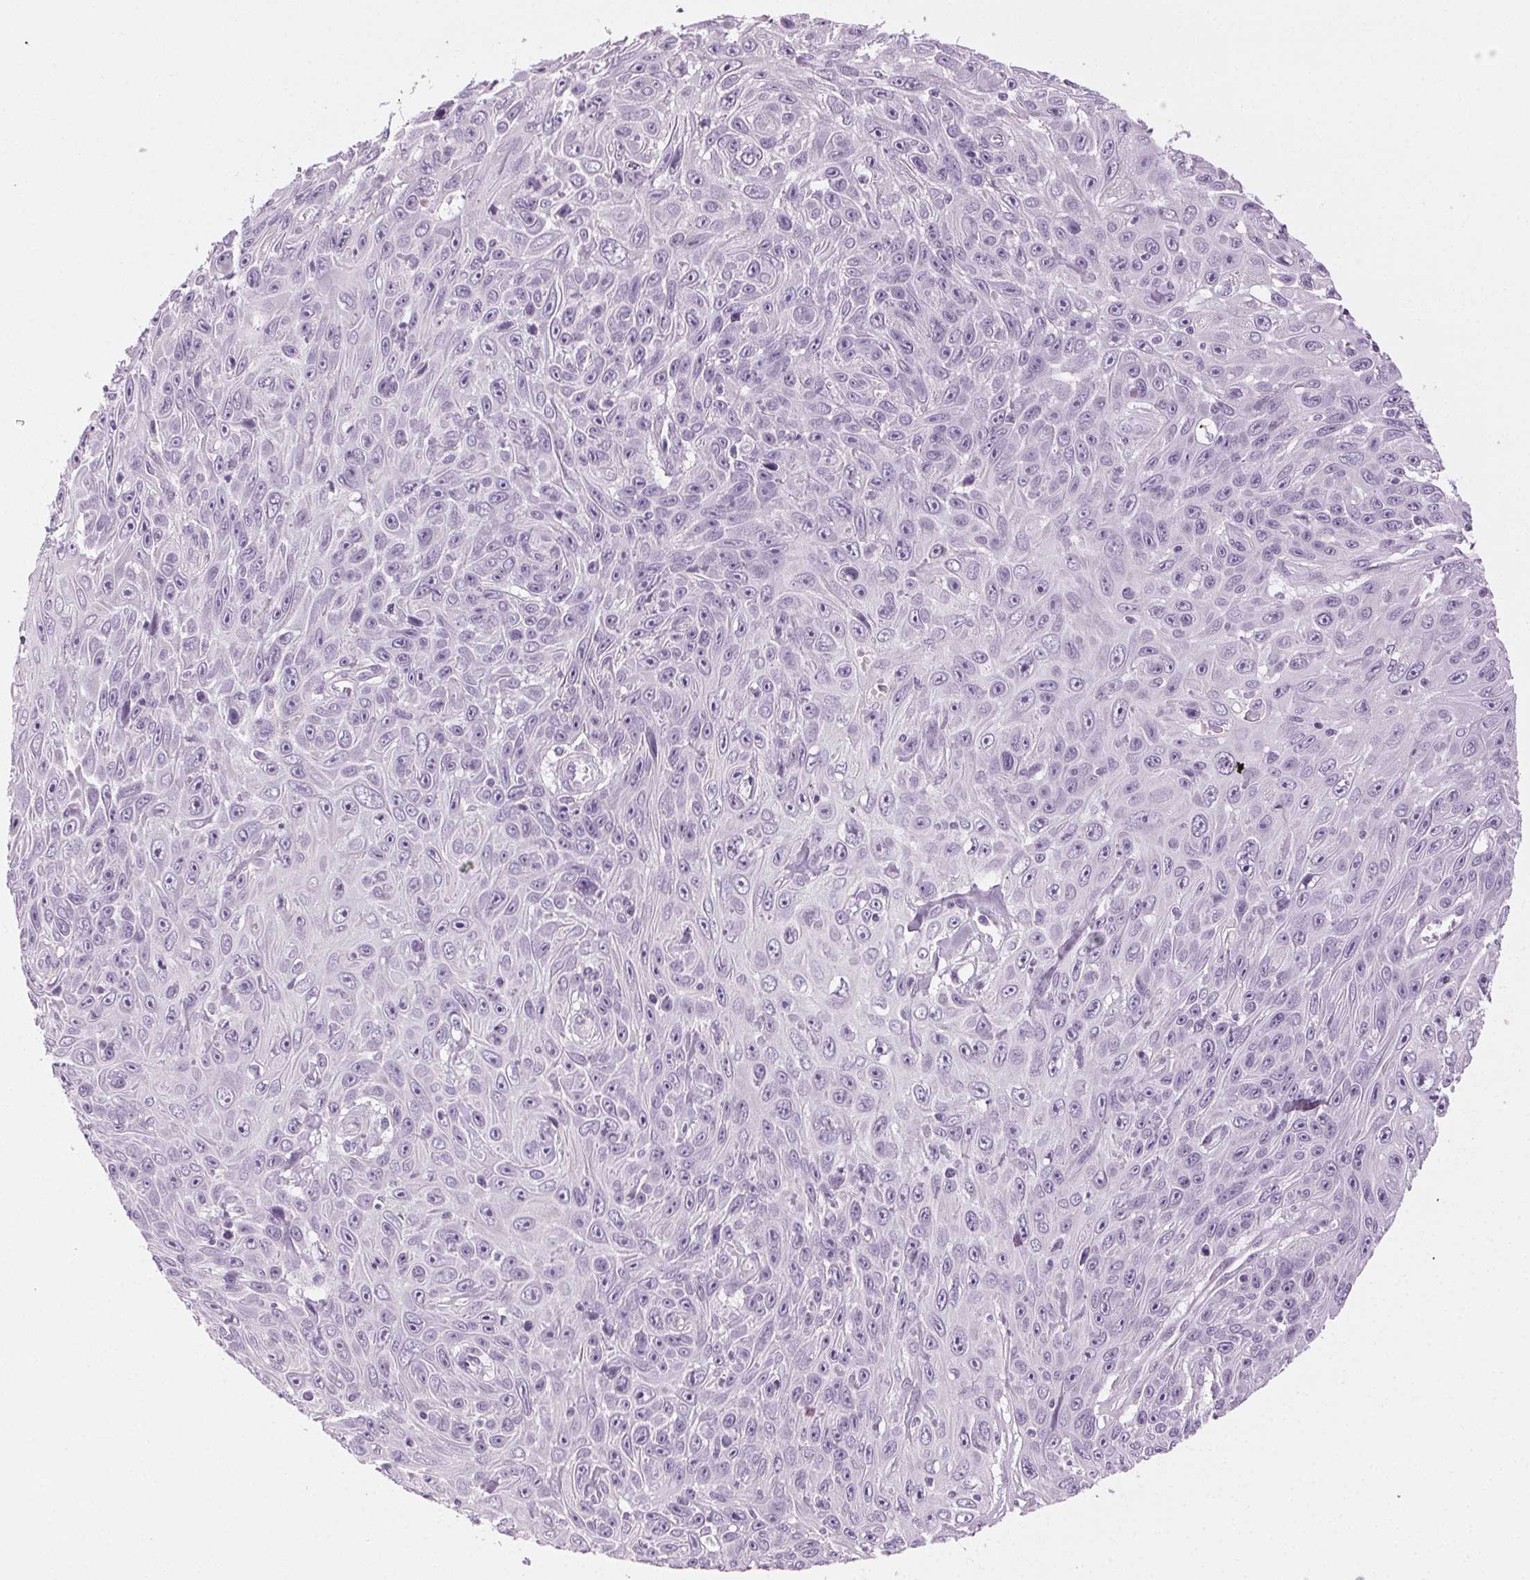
{"staining": {"intensity": "negative", "quantity": "none", "location": "none"}, "tissue": "skin cancer", "cell_type": "Tumor cells", "image_type": "cancer", "snomed": [{"axis": "morphology", "description": "Squamous cell carcinoma, NOS"}, {"axis": "topography", "description": "Skin"}], "caption": "The image displays no significant staining in tumor cells of skin cancer. The staining was performed using DAB to visualize the protein expression in brown, while the nuclei were stained in blue with hematoxylin (Magnification: 20x).", "gene": "MPO", "patient": {"sex": "male", "age": 82}}